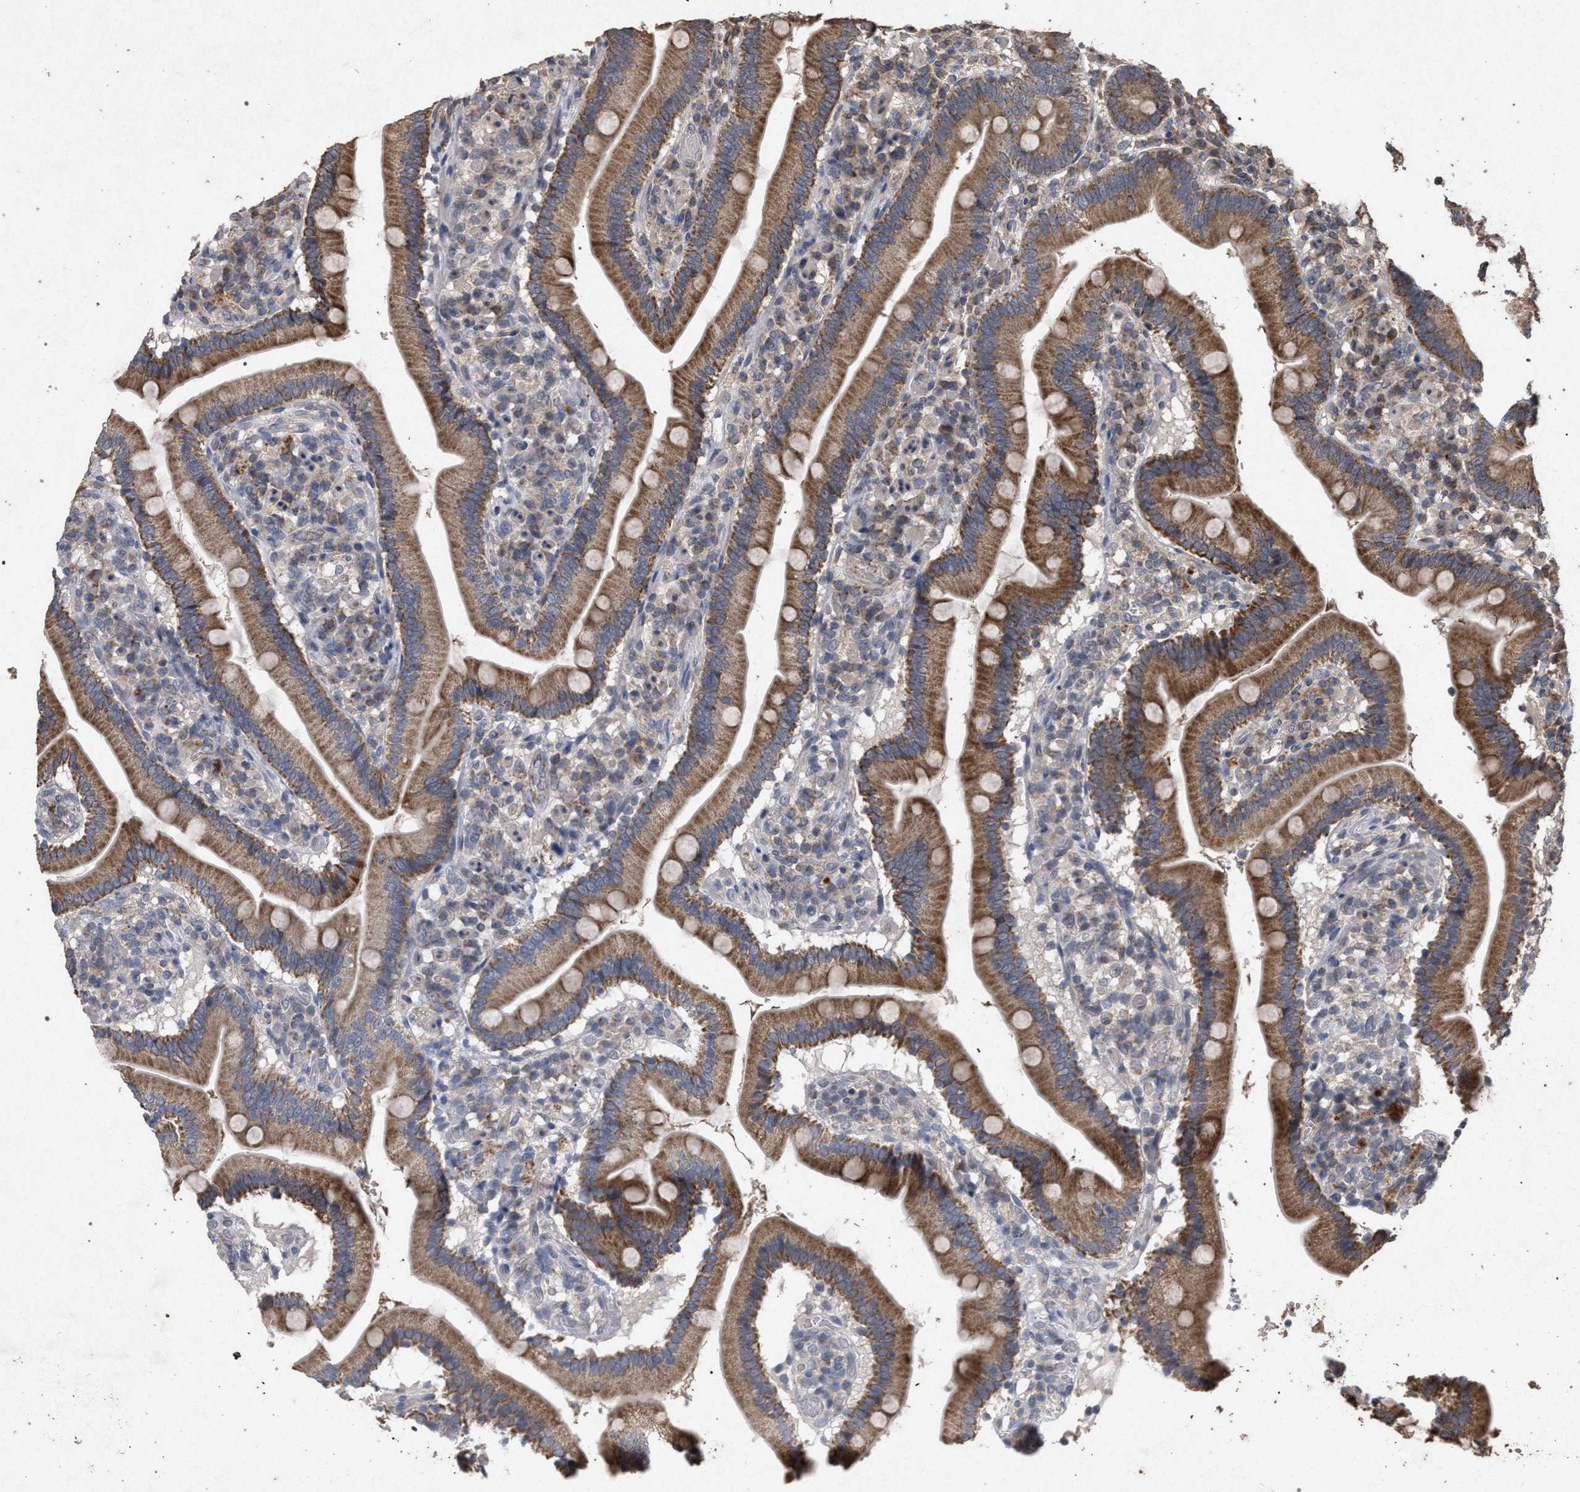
{"staining": {"intensity": "moderate", "quantity": ">75%", "location": "cytoplasmic/membranous"}, "tissue": "duodenum", "cell_type": "Glandular cells", "image_type": "normal", "snomed": [{"axis": "morphology", "description": "Normal tissue, NOS"}, {"axis": "topography", "description": "Duodenum"}], "caption": "Brown immunohistochemical staining in benign duodenum reveals moderate cytoplasmic/membranous positivity in about >75% of glandular cells.", "gene": "PKD2L1", "patient": {"sex": "male", "age": 66}}